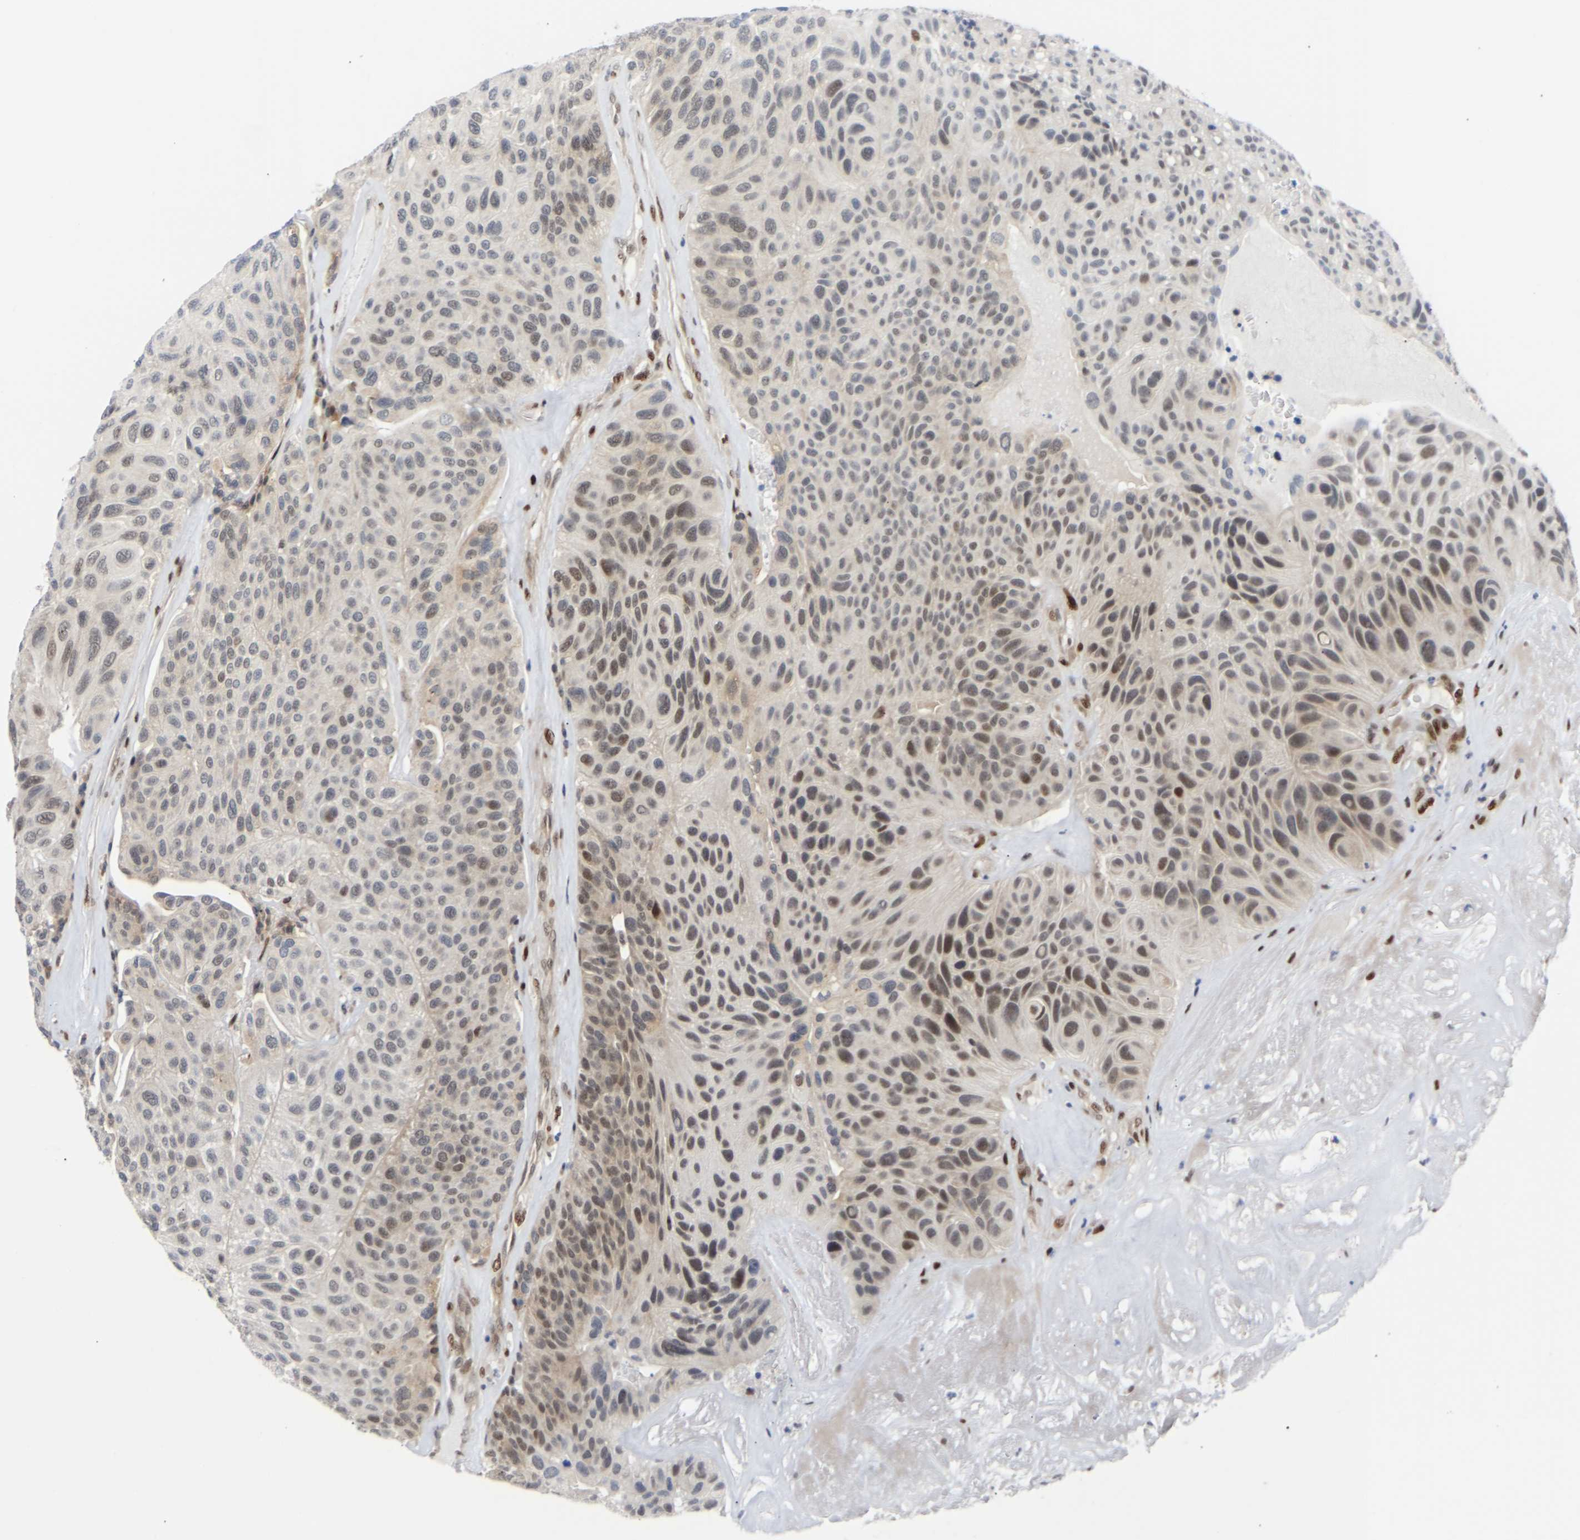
{"staining": {"intensity": "moderate", "quantity": "<25%", "location": "nuclear"}, "tissue": "urothelial cancer", "cell_type": "Tumor cells", "image_type": "cancer", "snomed": [{"axis": "morphology", "description": "Urothelial carcinoma, High grade"}, {"axis": "topography", "description": "Urinary bladder"}], "caption": "Immunohistochemistry staining of urothelial cancer, which displays low levels of moderate nuclear staining in about <25% of tumor cells indicating moderate nuclear protein staining. The staining was performed using DAB (brown) for protein detection and nuclei were counterstained in hematoxylin (blue).", "gene": "SSBP2", "patient": {"sex": "male", "age": 66}}